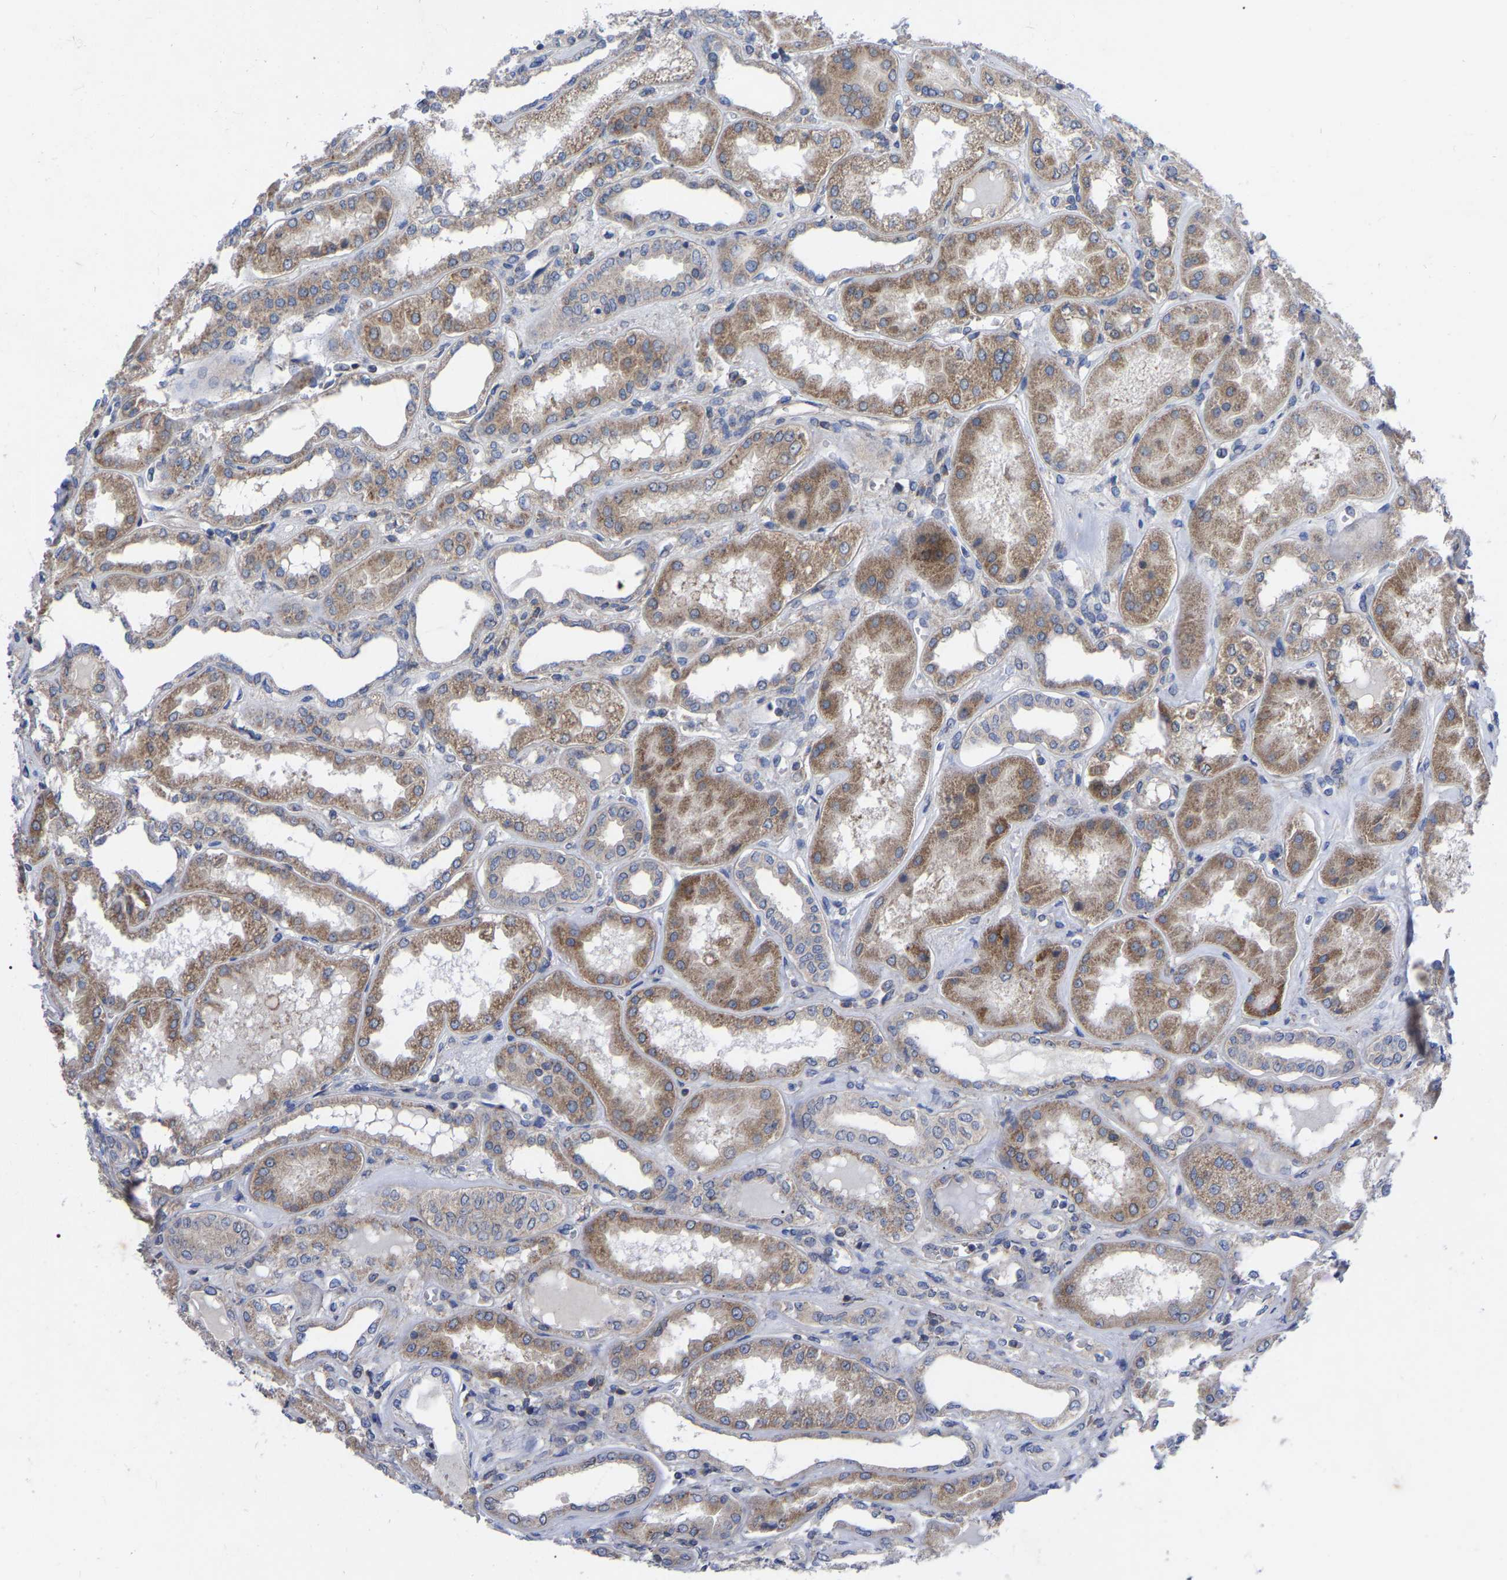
{"staining": {"intensity": "weak", "quantity": "<25%", "location": "cytoplasmic/membranous"}, "tissue": "kidney", "cell_type": "Cells in glomeruli", "image_type": "normal", "snomed": [{"axis": "morphology", "description": "Normal tissue, NOS"}, {"axis": "topography", "description": "Kidney"}], "caption": "This is an immunohistochemistry image of benign kidney. There is no positivity in cells in glomeruli.", "gene": "TCP1", "patient": {"sex": "female", "age": 56}}